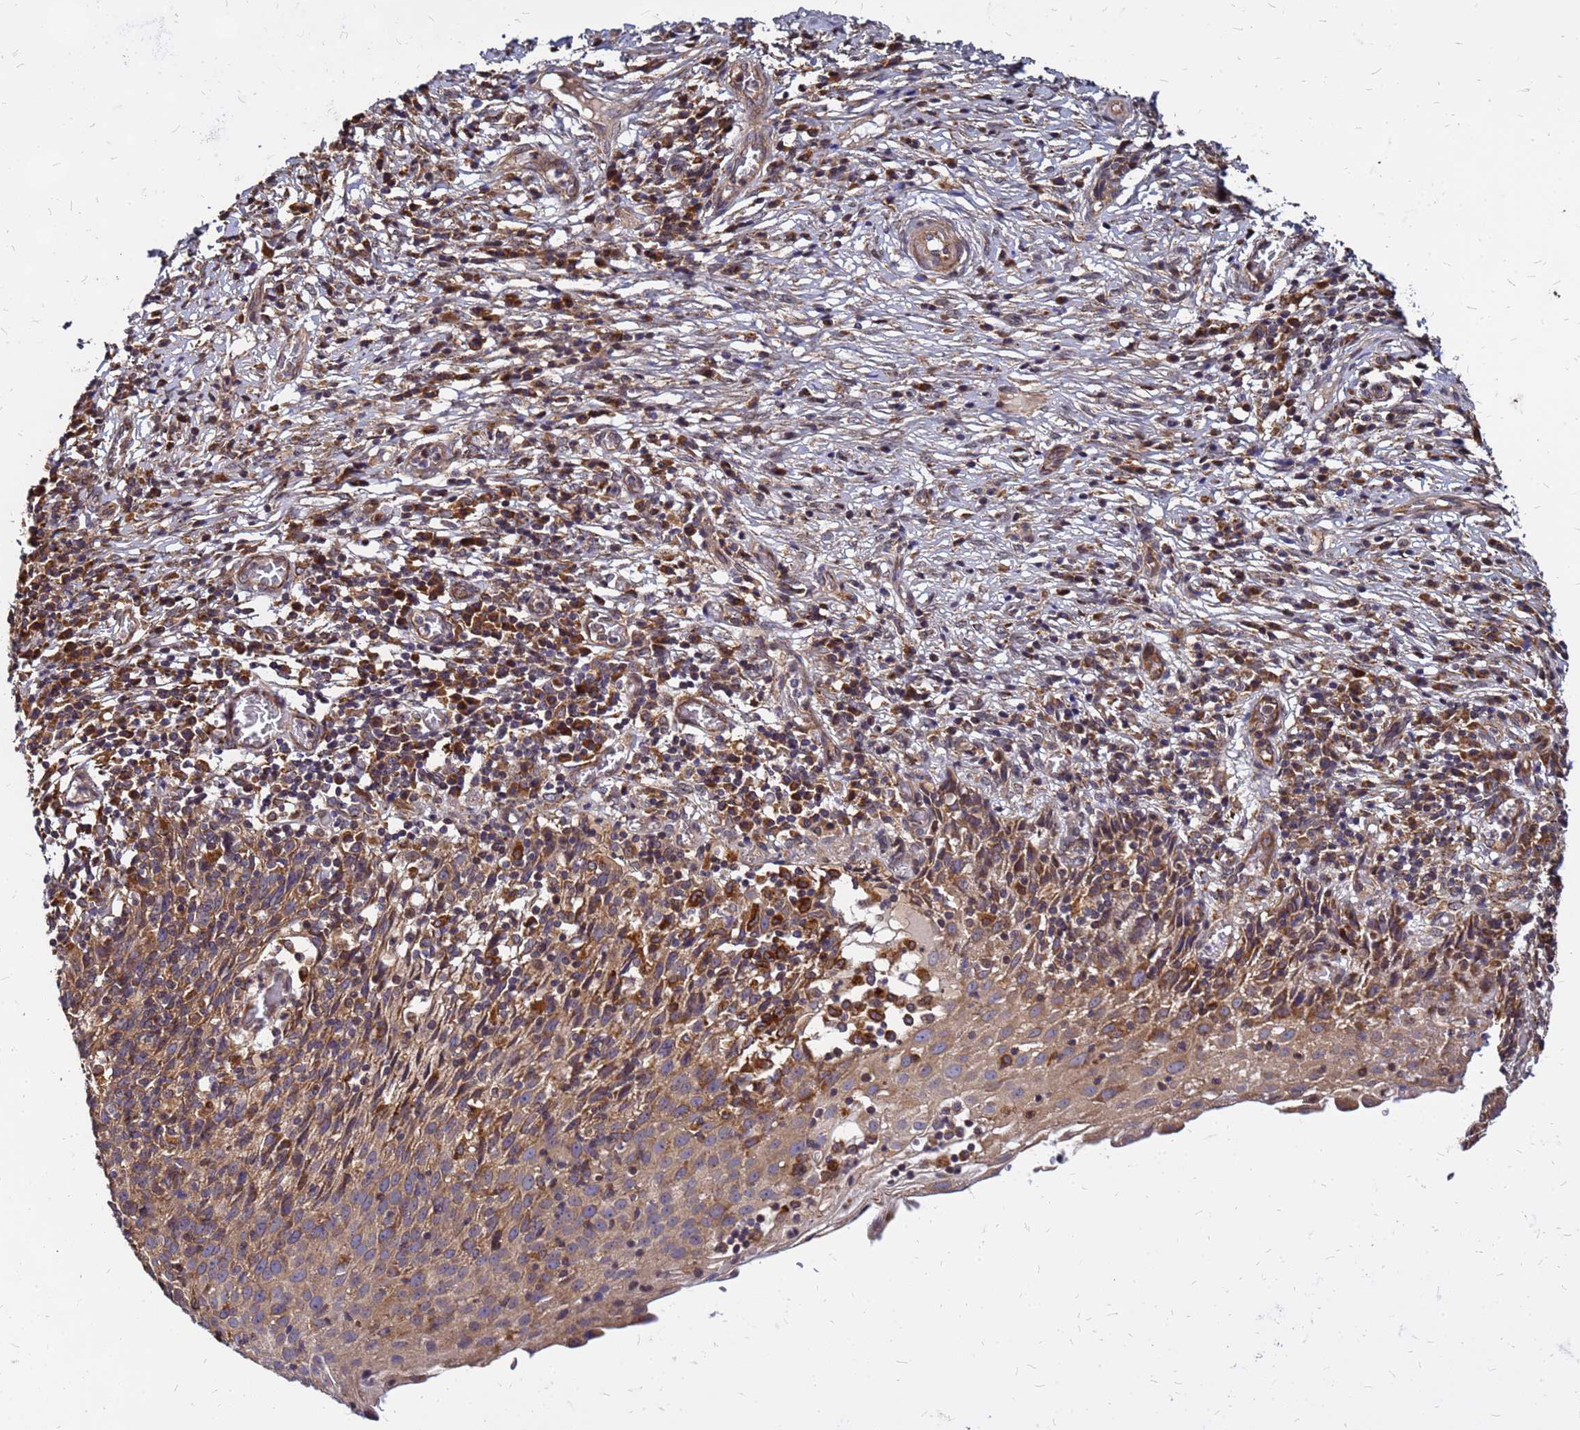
{"staining": {"intensity": "weak", "quantity": "25%-75%", "location": "cytoplasmic/membranous"}, "tissue": "cervical cancer", "cell_type": "Tumor cells", "image_type": "cancer", "snomed": [{"axis": "morphology", "description": "Squamous cell carcinoma, NOS"}, {"axis": "topography", "description": "Cervix"}], "caption": "High-magnification brightfield microscopy of cervical cancer (squamous cell carcinoma) stained with DAB (3,3'-diaminobenzidine) (brown) and counterstained with hematoxylin (blue). tumor cells exhibit weak cytoplasmic/membranous staining is appreciated in about25%-75% of cells.", "gene": "CYBC1", "patient": {"sex": "female", "age": 50}}